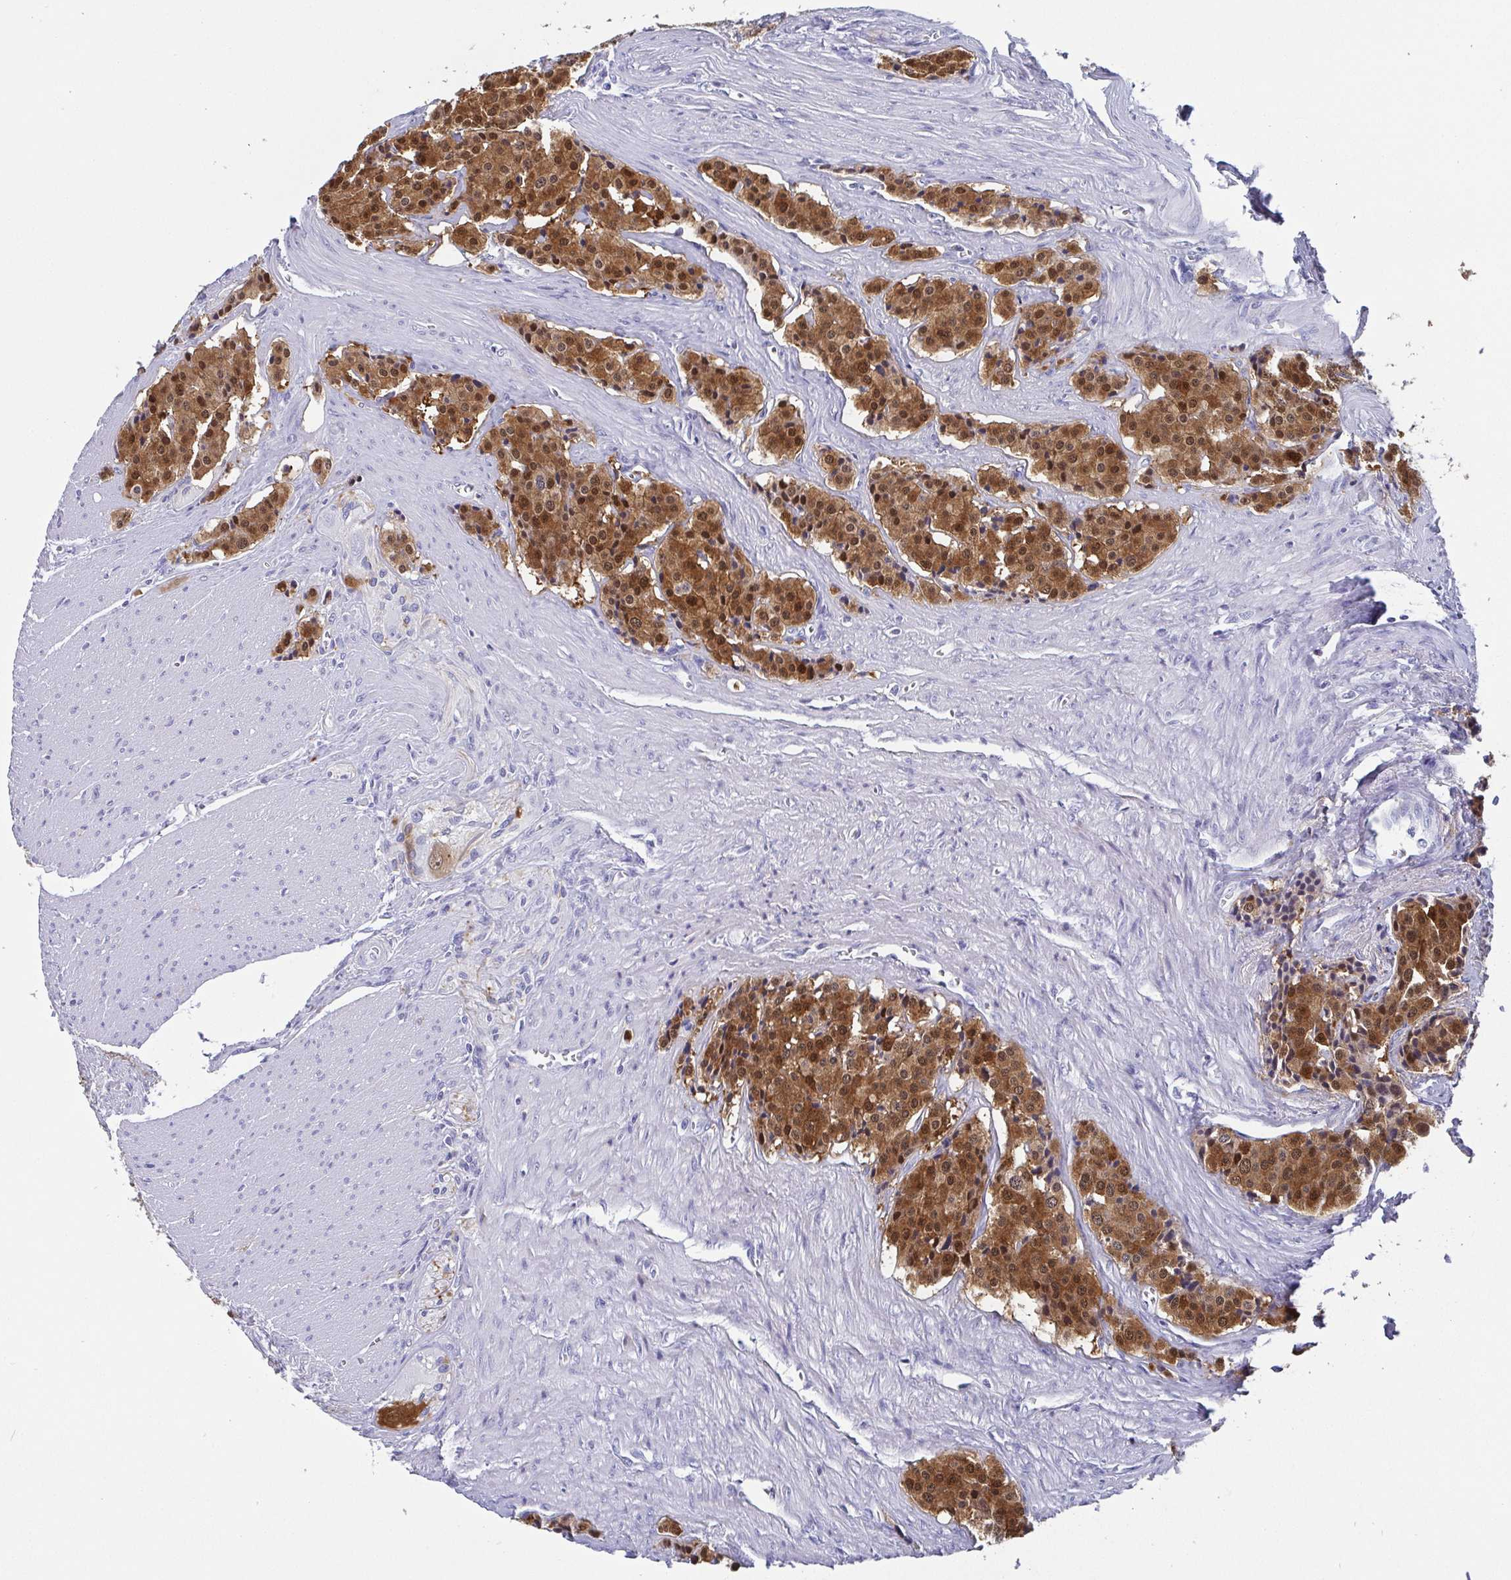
{"staining": {"intensity": "moderate", "quantity": ">75%", "location": "cytoplasmic/membranous,nuclear"}, "tissue": "carcinoid", "cell_type": "Tumor cells", "image_type": "cancer", "snomed": [{"axis": "morphology", "description": "Carcinoid, malignant, NOS"}, {"axis": "topography", "description": "Small intestine"}], "caption": "DAB immunohistochemical staining of carcinoid shows moderate cytoplasmic/membranous and nuclear protein staining in approximately >75% of tumor cells. (brown staining indicates protein expression, while blue staining denotes nuclei).", "gene": "SCGN", "patient": {"sex": "male", "age": 73}}